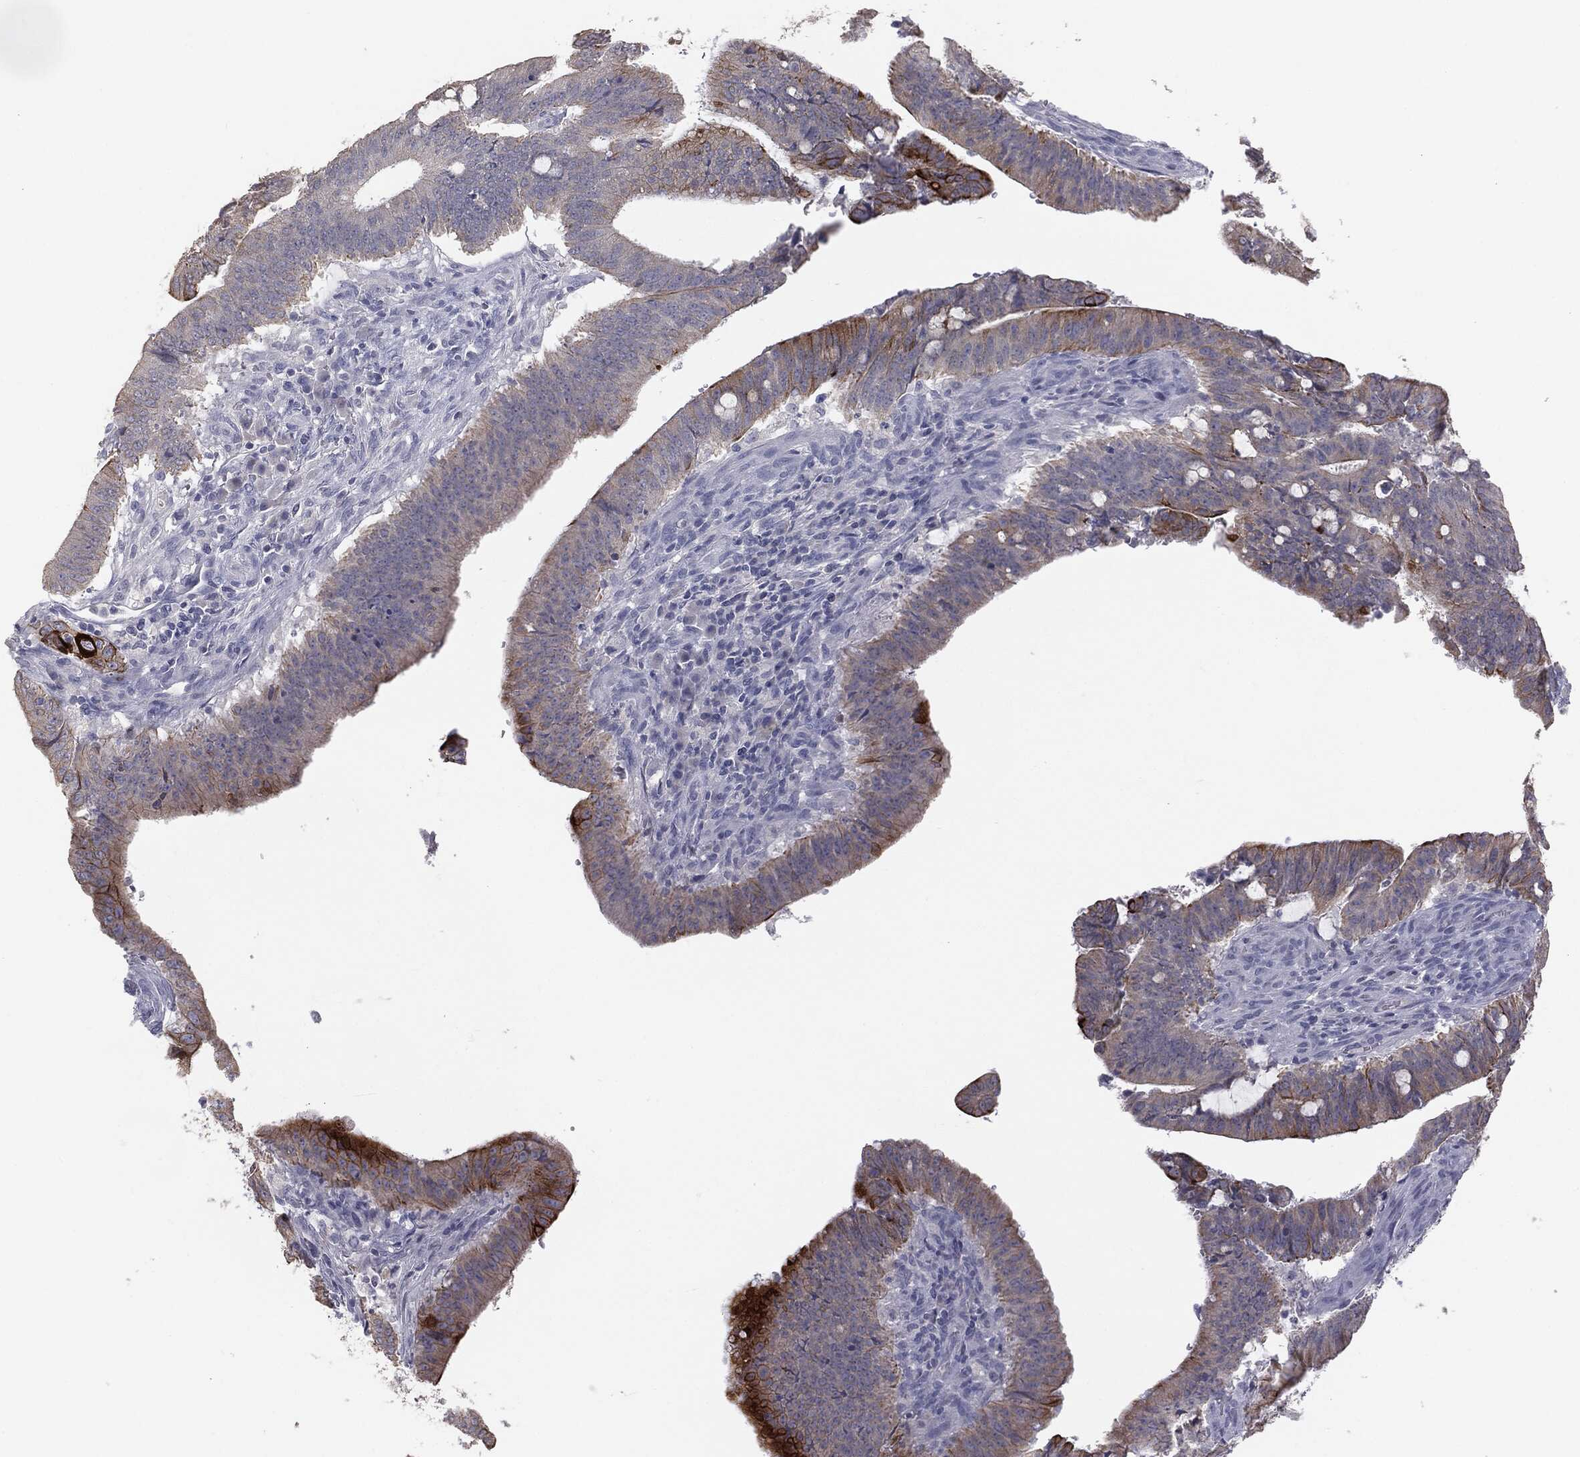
{"staining": {"intensity": "strong", "quantity": "<25%", "location": "cytoplasmic/membranous"}, "tissue": "colorectal cancer", "cell_type": "Tumor cells", "image_type": "cancer", "snomed": [{"axis": "morphology", "description": "Adenocarcinoma, NOS"}, {"axis": "topography", "description": "Colon"}], "caption": "High-magnification brightfield microscopy of adenocarcinoma (colorectal) stained with DAB (brown) and counterstained with hematoxylin (blue). tumor cells exhibit strong cytoplasmic/membranous expression is identified in about<25% of cells.", "gene": "MUC1", "patient": {"sex": "female", "age": 43}}